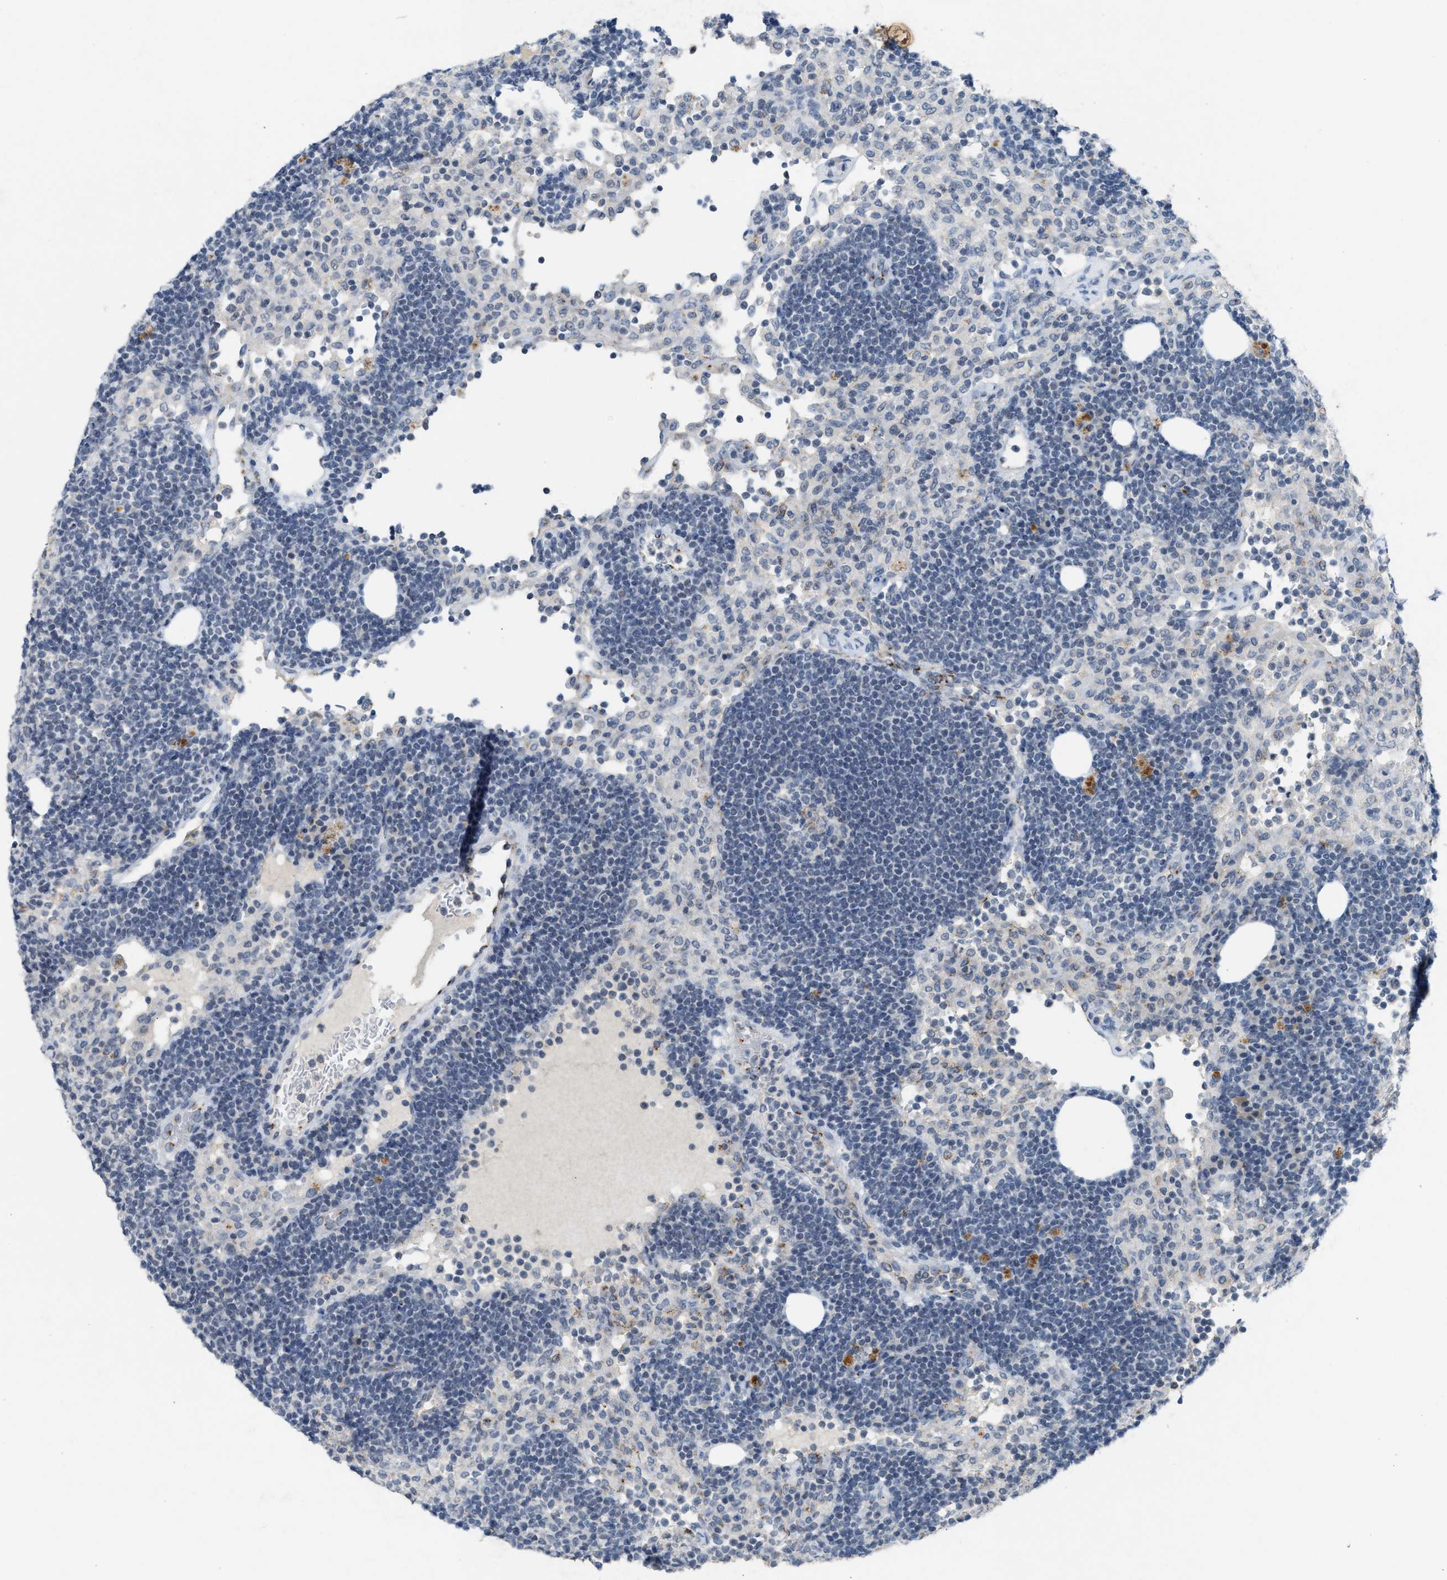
{"staining": {"intensity": "weak", "quantity": "<25%", "location": "cytoplasmic/membranous"}, "tissue": "lymph node", "cell_type": "Germinal center cells", "image_type": "normal", "snomed": [{"axis": "morphology", "description": "Normal tissue, NOS"}, {"axis": "morphology", "description": "Carcinoid, malignant, NOS"}, {"axis": "topography", "description": "Lymph node"}], "caption": "High power microscopy micrograph of an IHC histopathology image of benign lymph node, revealing no significant expression in germinal center cells.", "gene": "SLC5A5", "patient": {"sex": "male", "age": 47}}